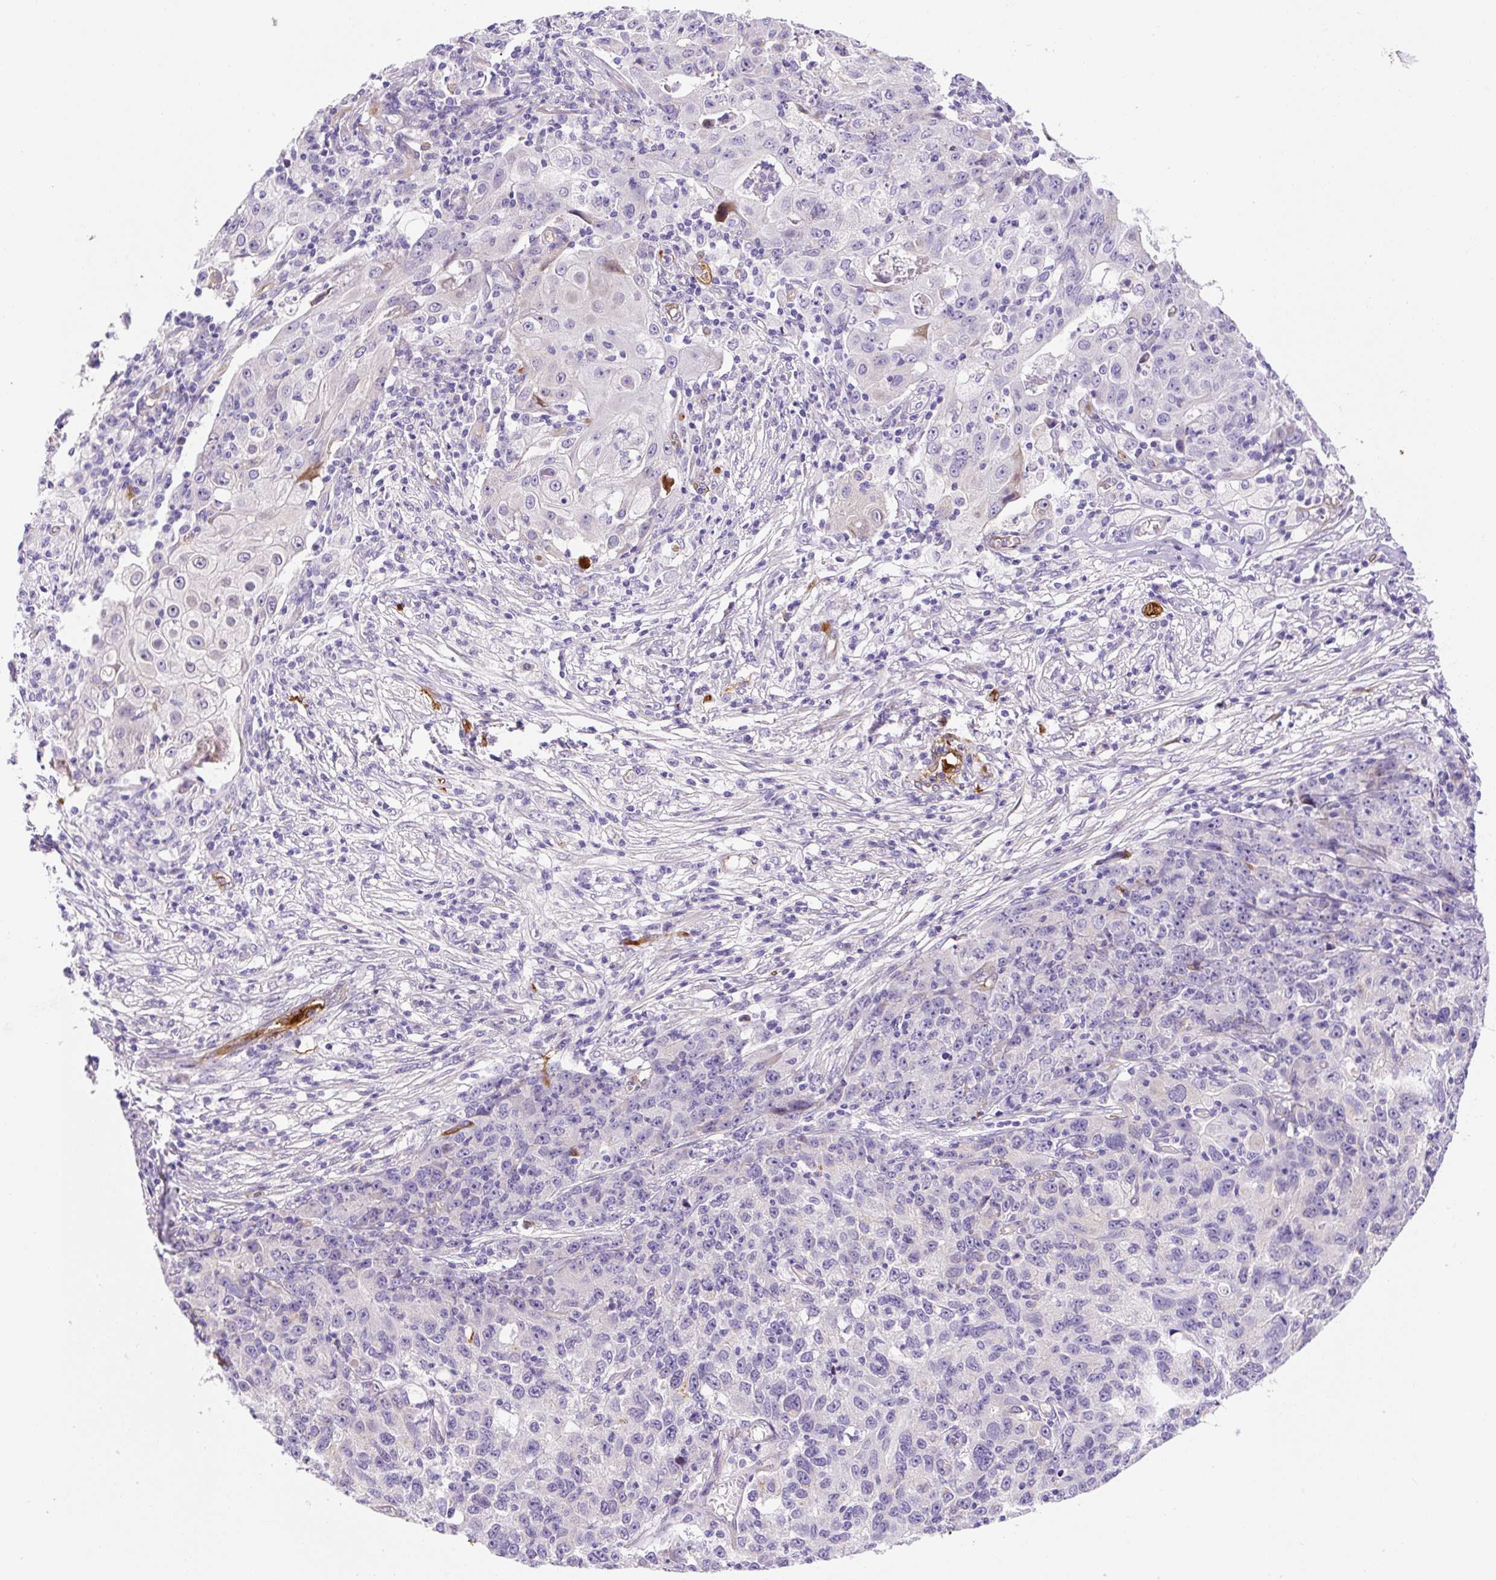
{"staining": {"intensity": "negative", "quantity": "none", "location": "none"}, "tissue": "ovarian cancer", "cell_type": "Tumor cells", "image_type": "cancer", "snomed": [{"axis": "morphology", "description": "Carcinoma, endometroid"}, {"axis": "topography", "description": "Ovary"}], "caption": "This is a image of immunohistochemistry staining of ovarian endometroid carcinoma, which shows no positivity in tumor cells.", "gene": "ASB4", "patient": {"sex": "female", "age": 42}}